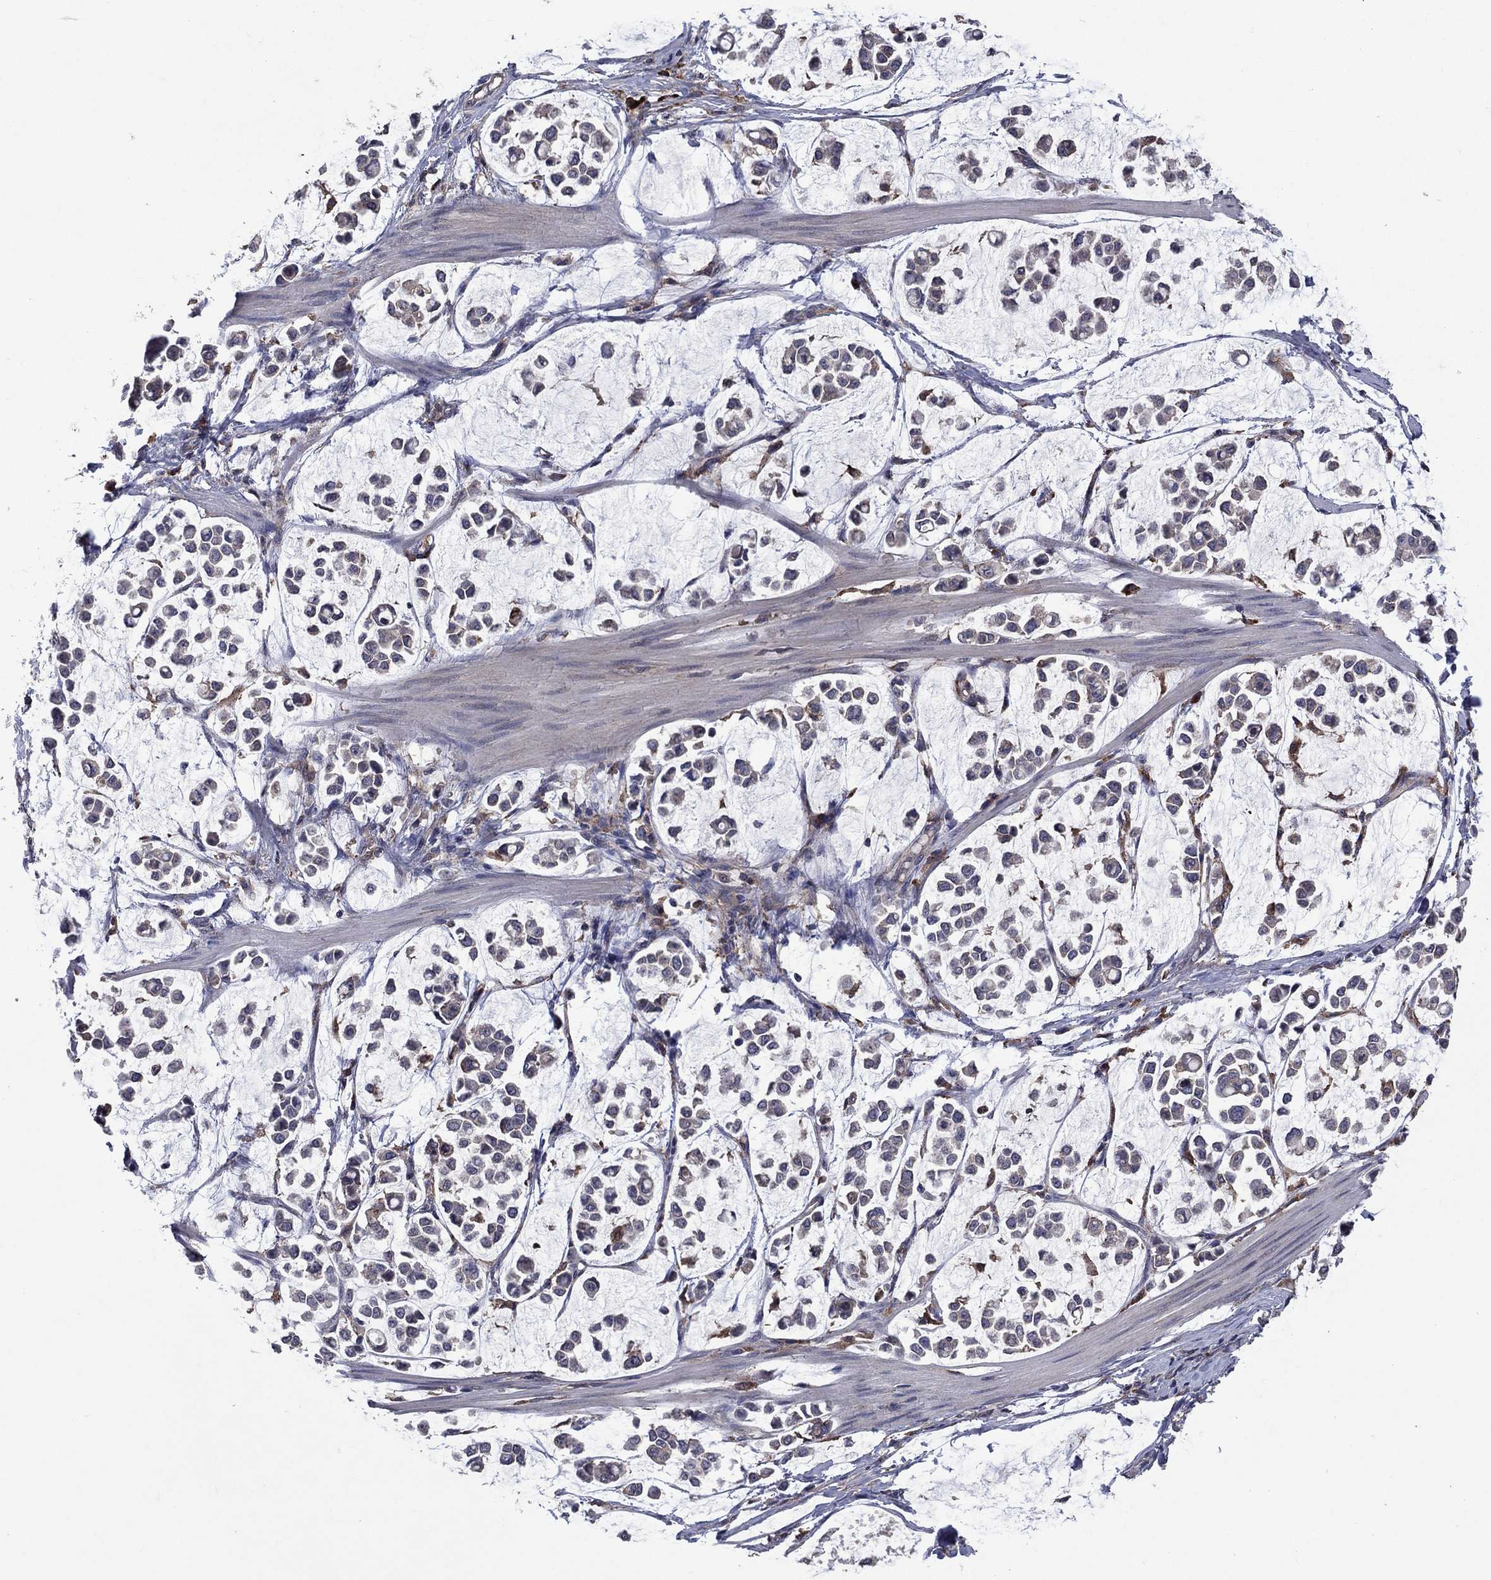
{"staining": {"intensity": "negative", "quantity": "none", "location": "none"}, "tissue": "stomach cancer", "cell_type": "Tumor cells", "image_type": "cancer", "snomed": [{"axis": "morphology", "description": "Adenocarcinoma, NOS"}, {"axis": "topography", "description": "Stomach"}], "caption": "Immunohistochemical staining of stomach adenocarcinoma exhibits no significant staining in tumor cells. Nuclei are stained in blue.", "gene": "MEA1", "patient": {"sex": "male", "age": 82}}